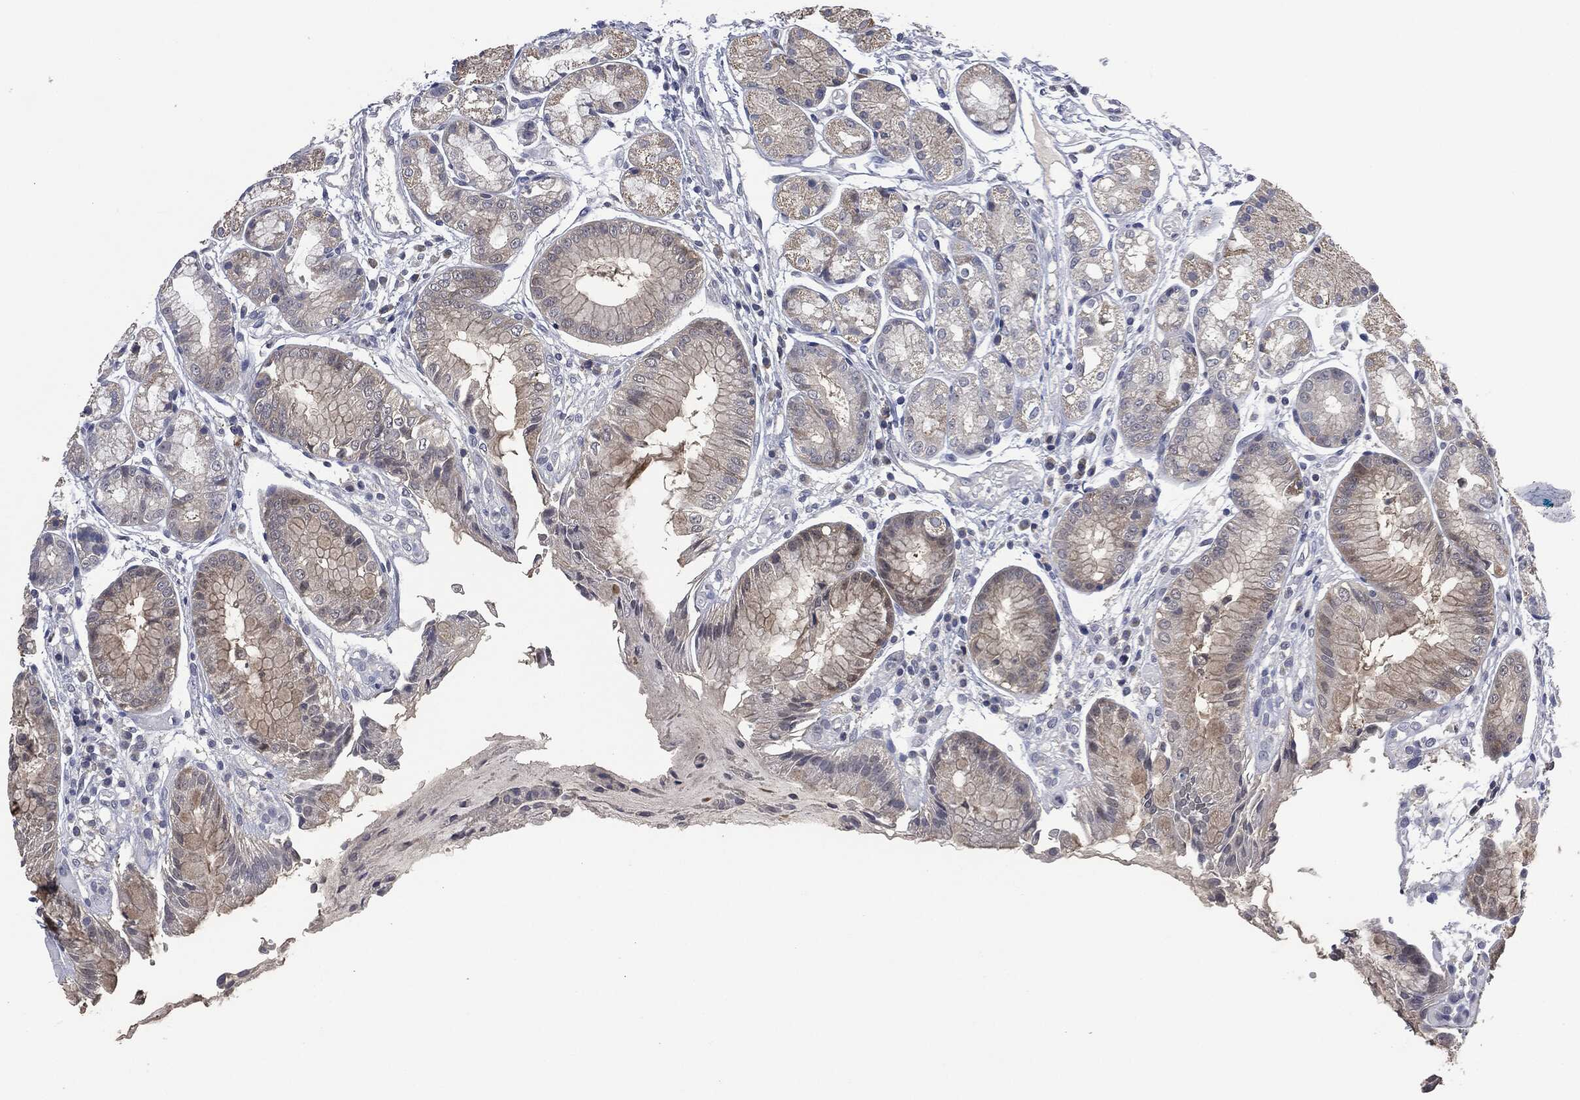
{"staining": {"intensity": "moderate", "quantity": "<25%", "location": "cytoplasmic/membranous"}, "tissue": "stomach", "cell_type": "Glandular cells", "image_type": "normal", "snomed": [{"axis": "morphology", "description": "Normal tissue, NOS"}, {"axis": "topography", "description": "Stomach, upper"}], "caption": "Immunohistochemistry (IHC) histopathology image of unremarkable human stomach stained for a protein (brown), which shows low levels of moderate cytoplasmic/membranous staining in approximately <25% of glandular cells.", "gene": "IL1RN", "patient": {"sex": "male", "age": 72}}